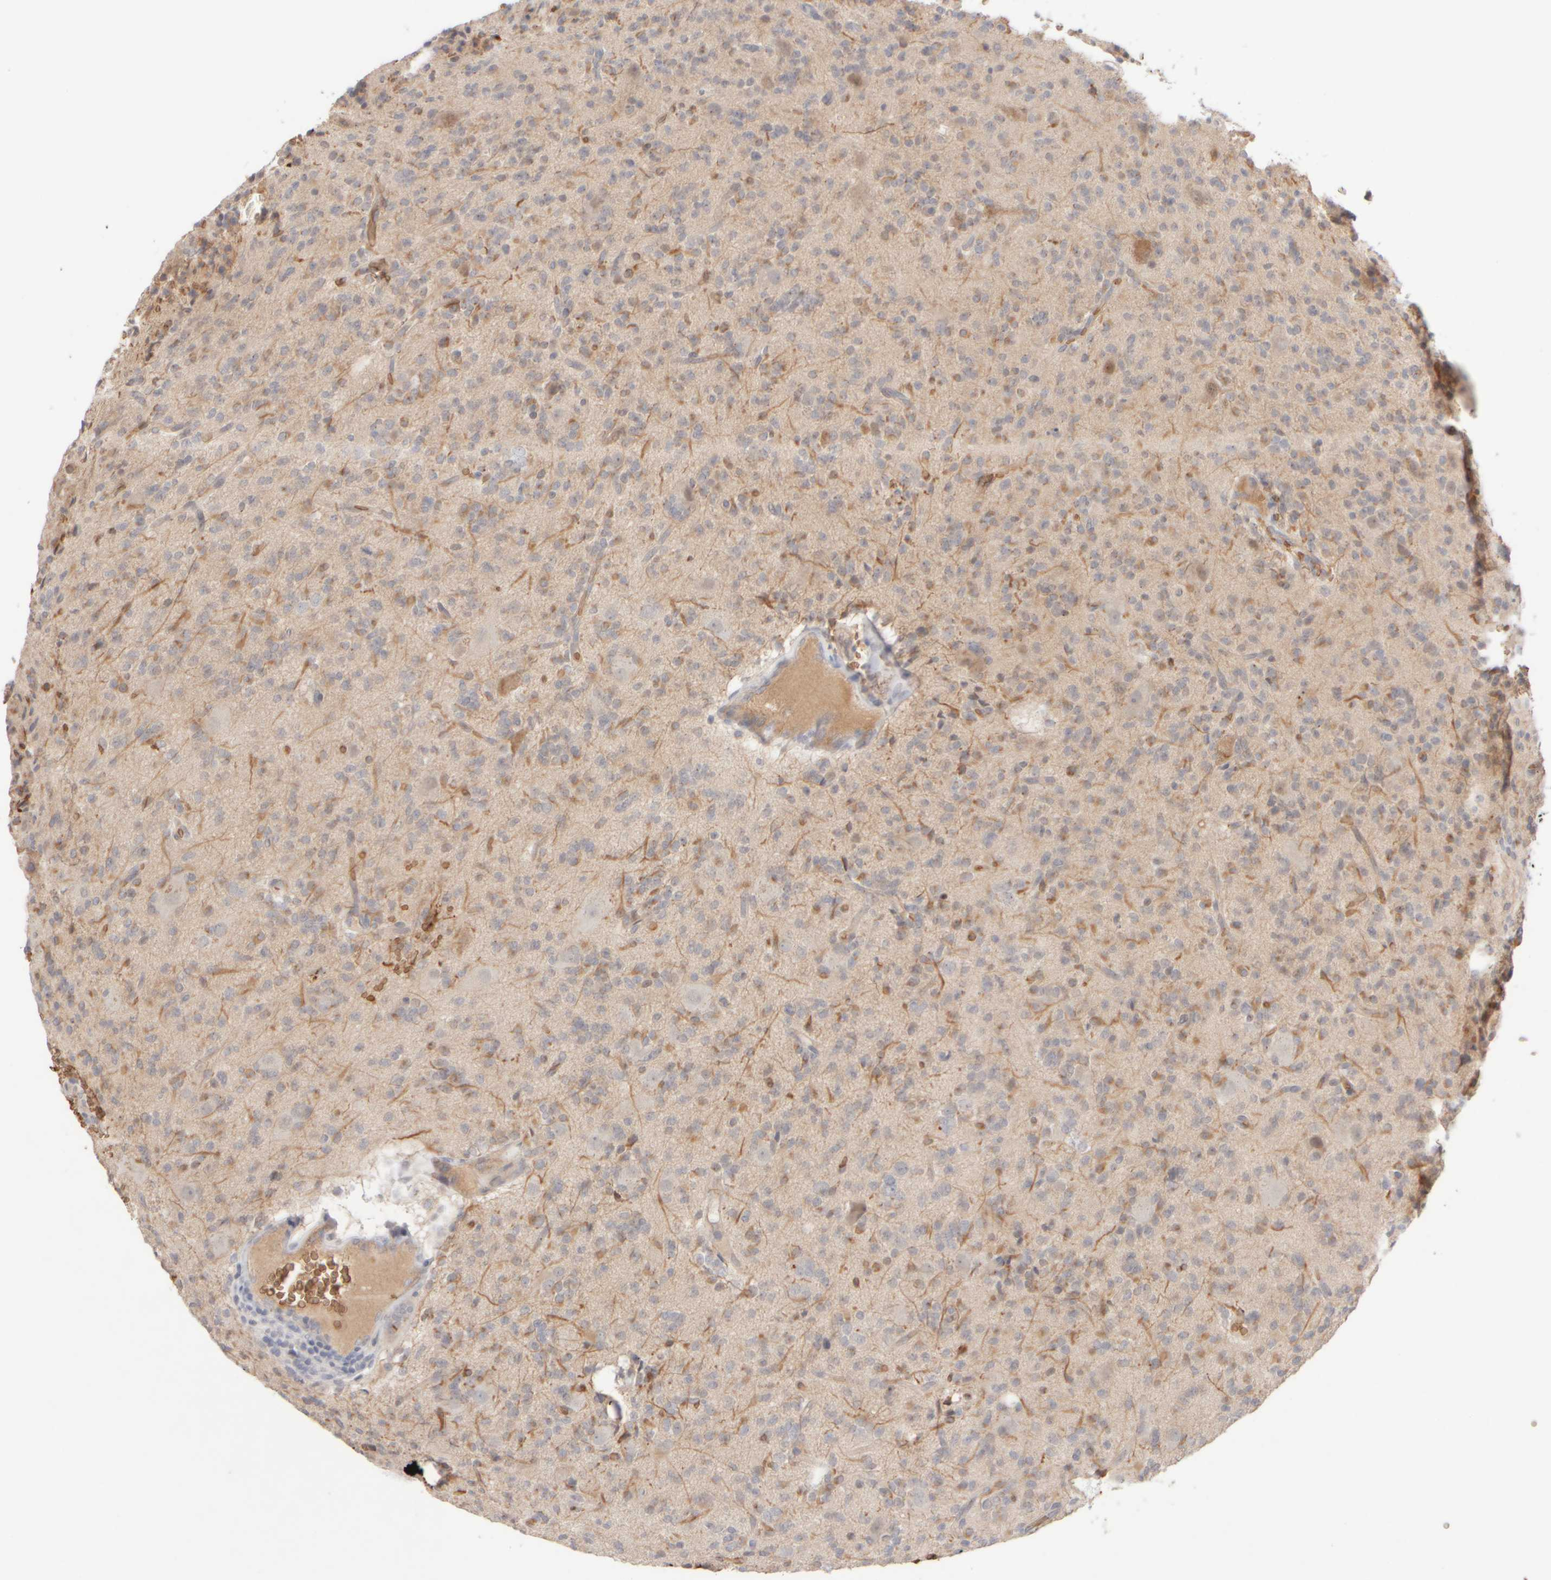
{"staining": {"intensity": "negative", "quantity": "none", "location": "none"}, "tissue": "glioma", "cell_type": "Tumor cells", "image_type": "cancer", "snomed": [{"axis": "morphology", "description": "Glioma, malignant, High grade"}, {"axis": "topography", "description": "Brain"}], "caption": "Photomicrograph shows no significant protein expression in tumor cells of malignant glioma (high-grade).", "gene": "MST1", "patient": {"sex": "male", "age": 34}}